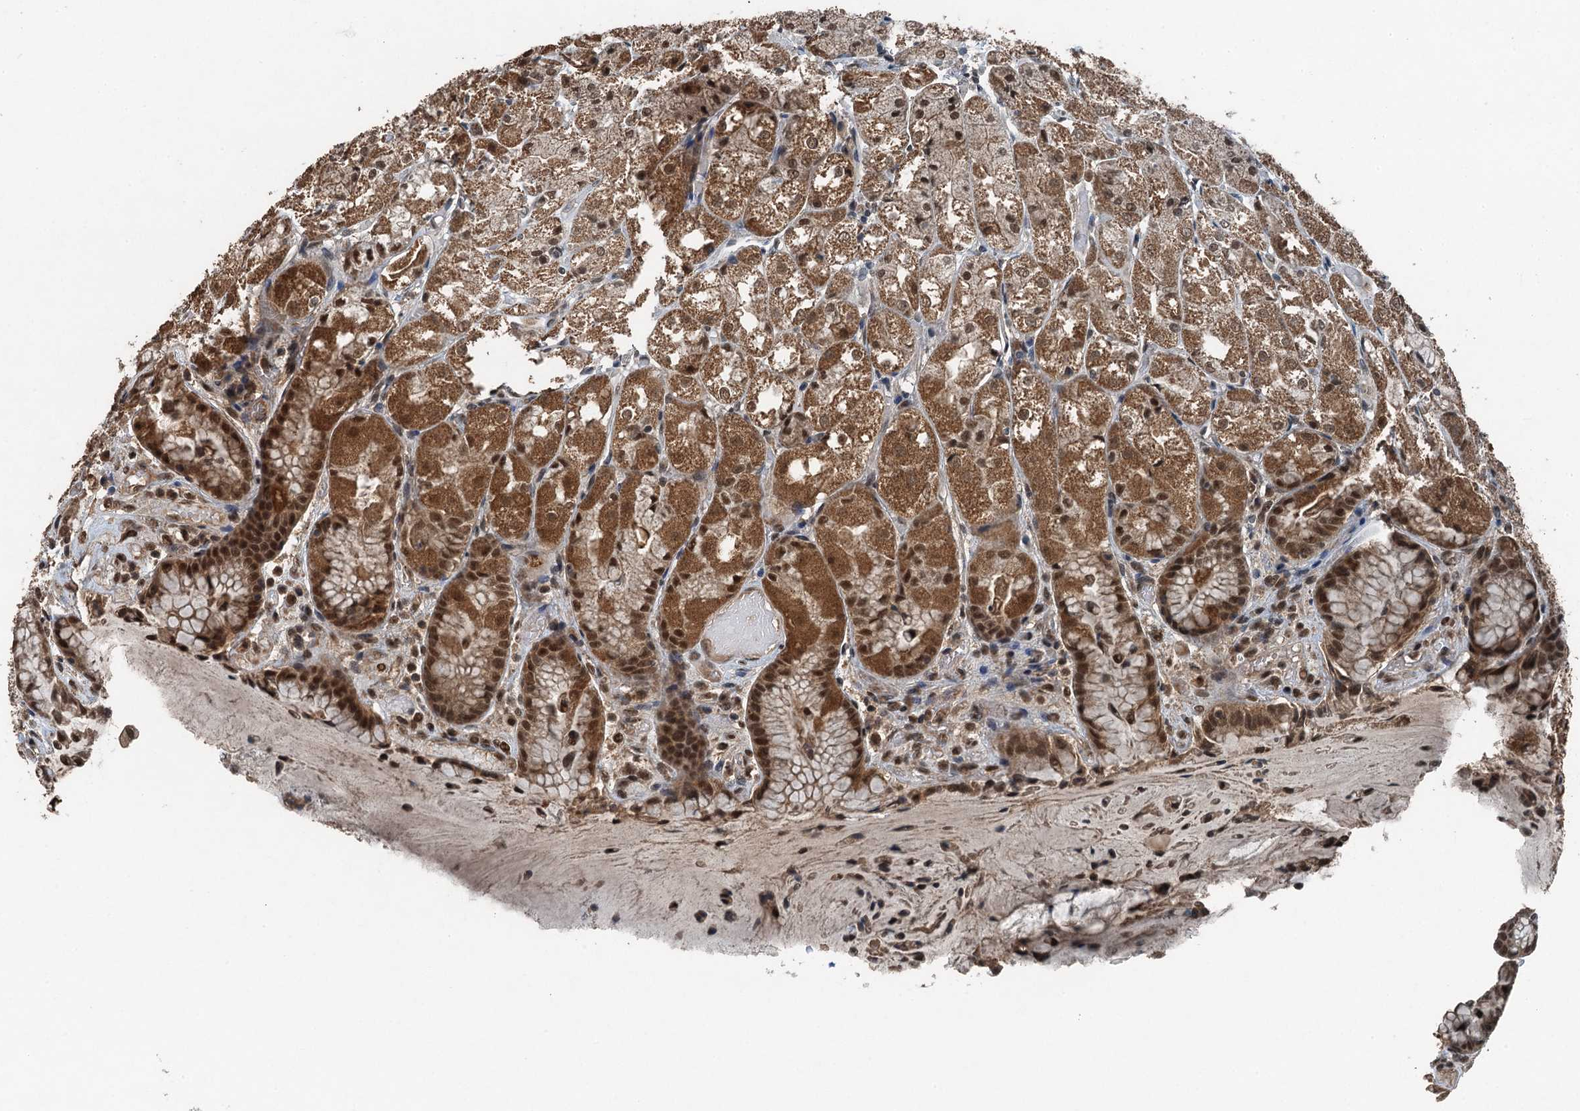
{"staining": {"intensity": "moderate", "quantity": ">75%", "location": "cytoplasmic/membranous,nuclear"}, "tissue": "stomach", "cell_type": "Glandular cells", "image_type": "normal", "snomed": [{"axis": "morphology", "description": "Normal tissue, NOS"}, {"axis": "topography", "description": "Stomach, upper"}], "caption": "This micrograph shows immunohistochemistry staining of unremarkable stomach, with medium moderate cytoplasmic/membranous,nuclear staining in approximately >75% of glandular cells.", "gene": "UBXN6", "patient": {"sex": "male", "age": 72}}